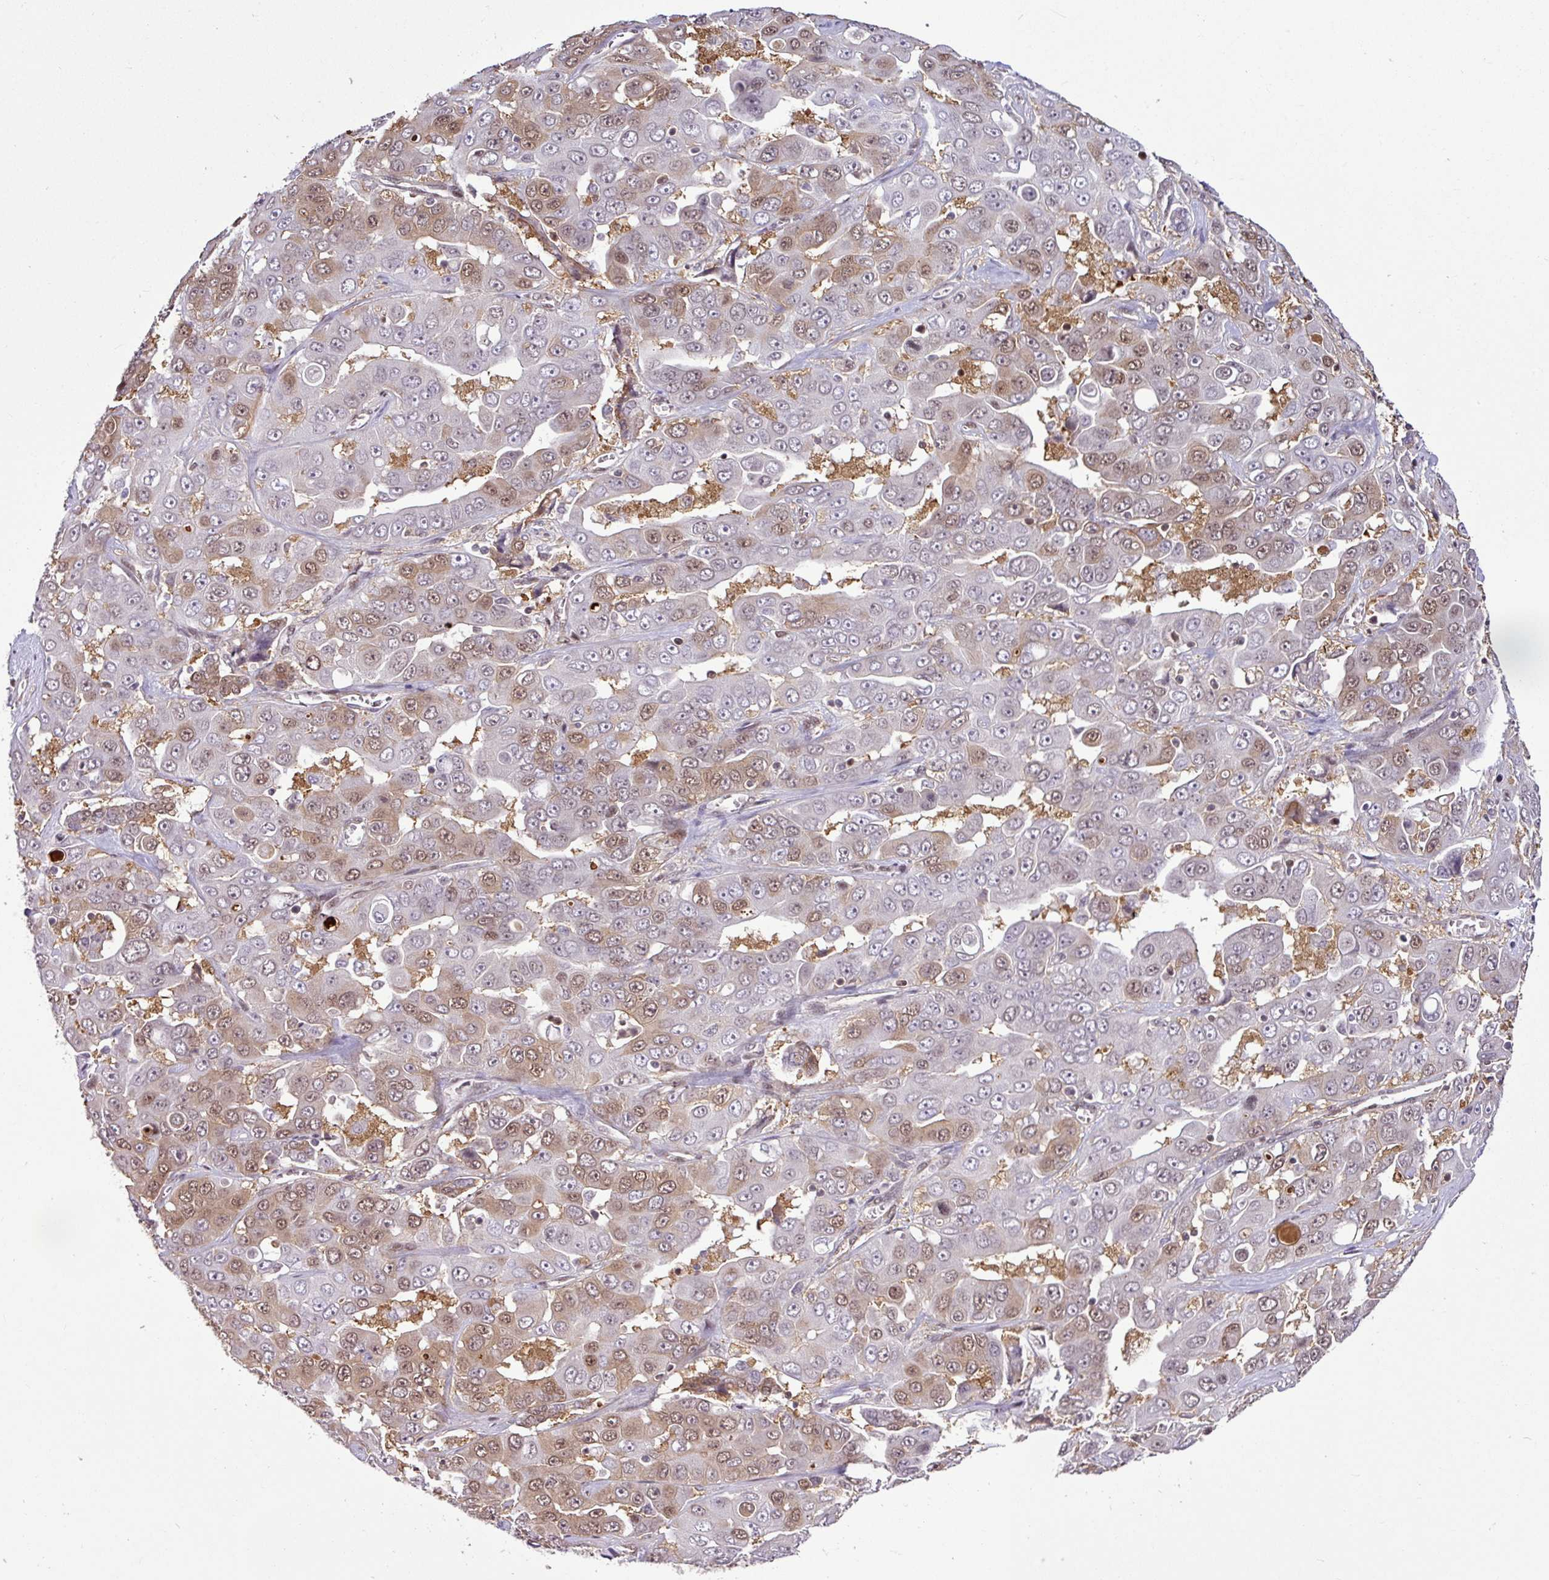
{"staining": {"intensity": "moderate", "quantity": "25%-75%", "location": "nuclear"}, "tissue": "liver cancer", "cell_type": "Tumor cells", "image_type": "cancer", "snomed": [{"axis": "morphology", "description": "Cholangiocarcinoma"}, {"axis": "topography", "description": "Liver"}], "caption": "A photomicrograph showing moderate nuclear expression in approximately 25%-75% of tumor cells in liver cancer, as visualized by brown immunohistochemical staining.", "gene": "ITPKC", "patient": {"sex": "female", "age": 52}}